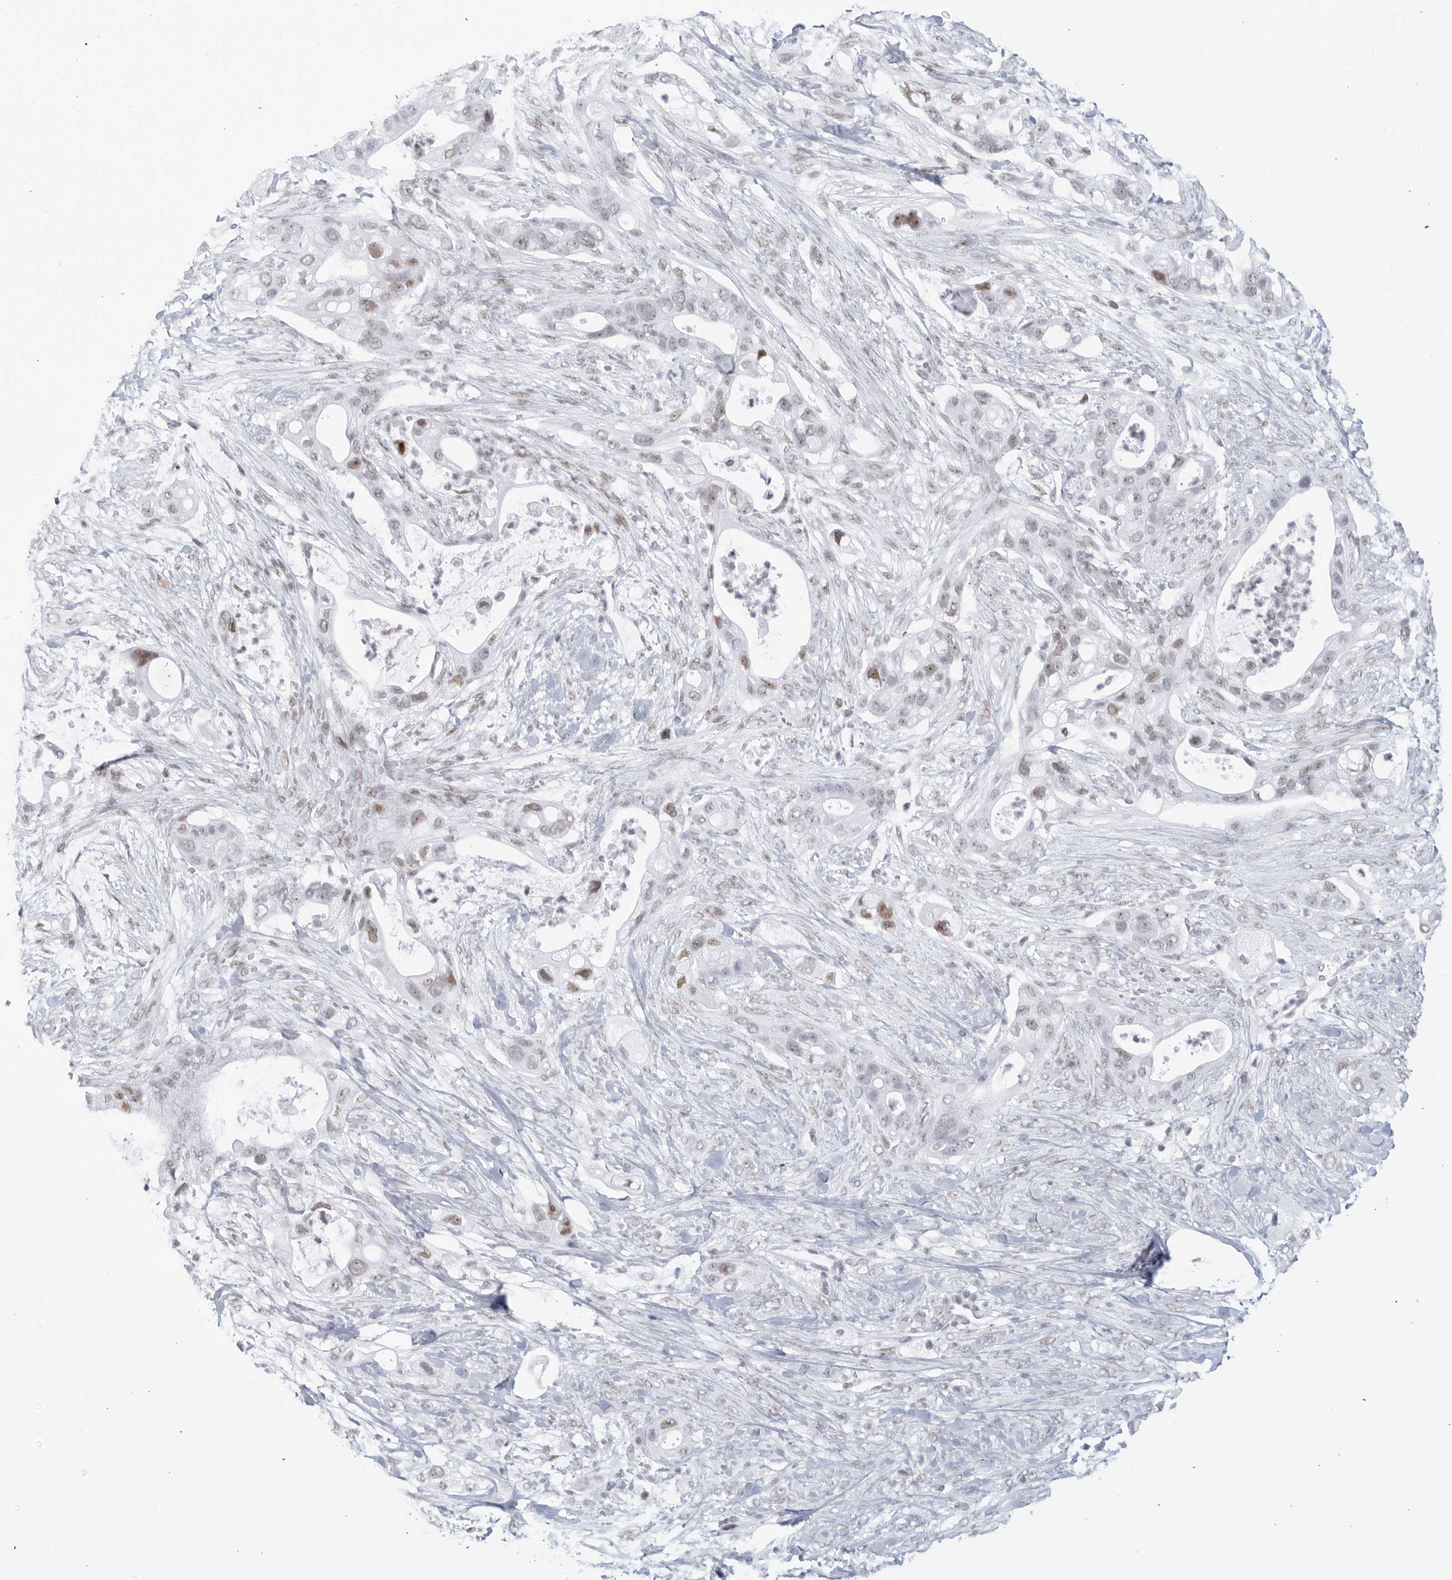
{"staining": {"intensity": "weak", "quantity": "25%-75%", "location": "nuclear"}, "tissue": "pancreatic cancer", "cell_type": "Tumor cells", "image_type": "cancer", "snomed": [{"axis": "morphology", "description": "Adenocarcinoma, NOS"}, {"axis": "topography", "description": "Pancreas"}], "caption": "Pancreatic cancer stained with a brown dye reveals weak nuclear positive expression in approximately 25%-75% of tumor cells.", "gene": "HP1BP3", "patient": {"sex": "male", "age": 53}}